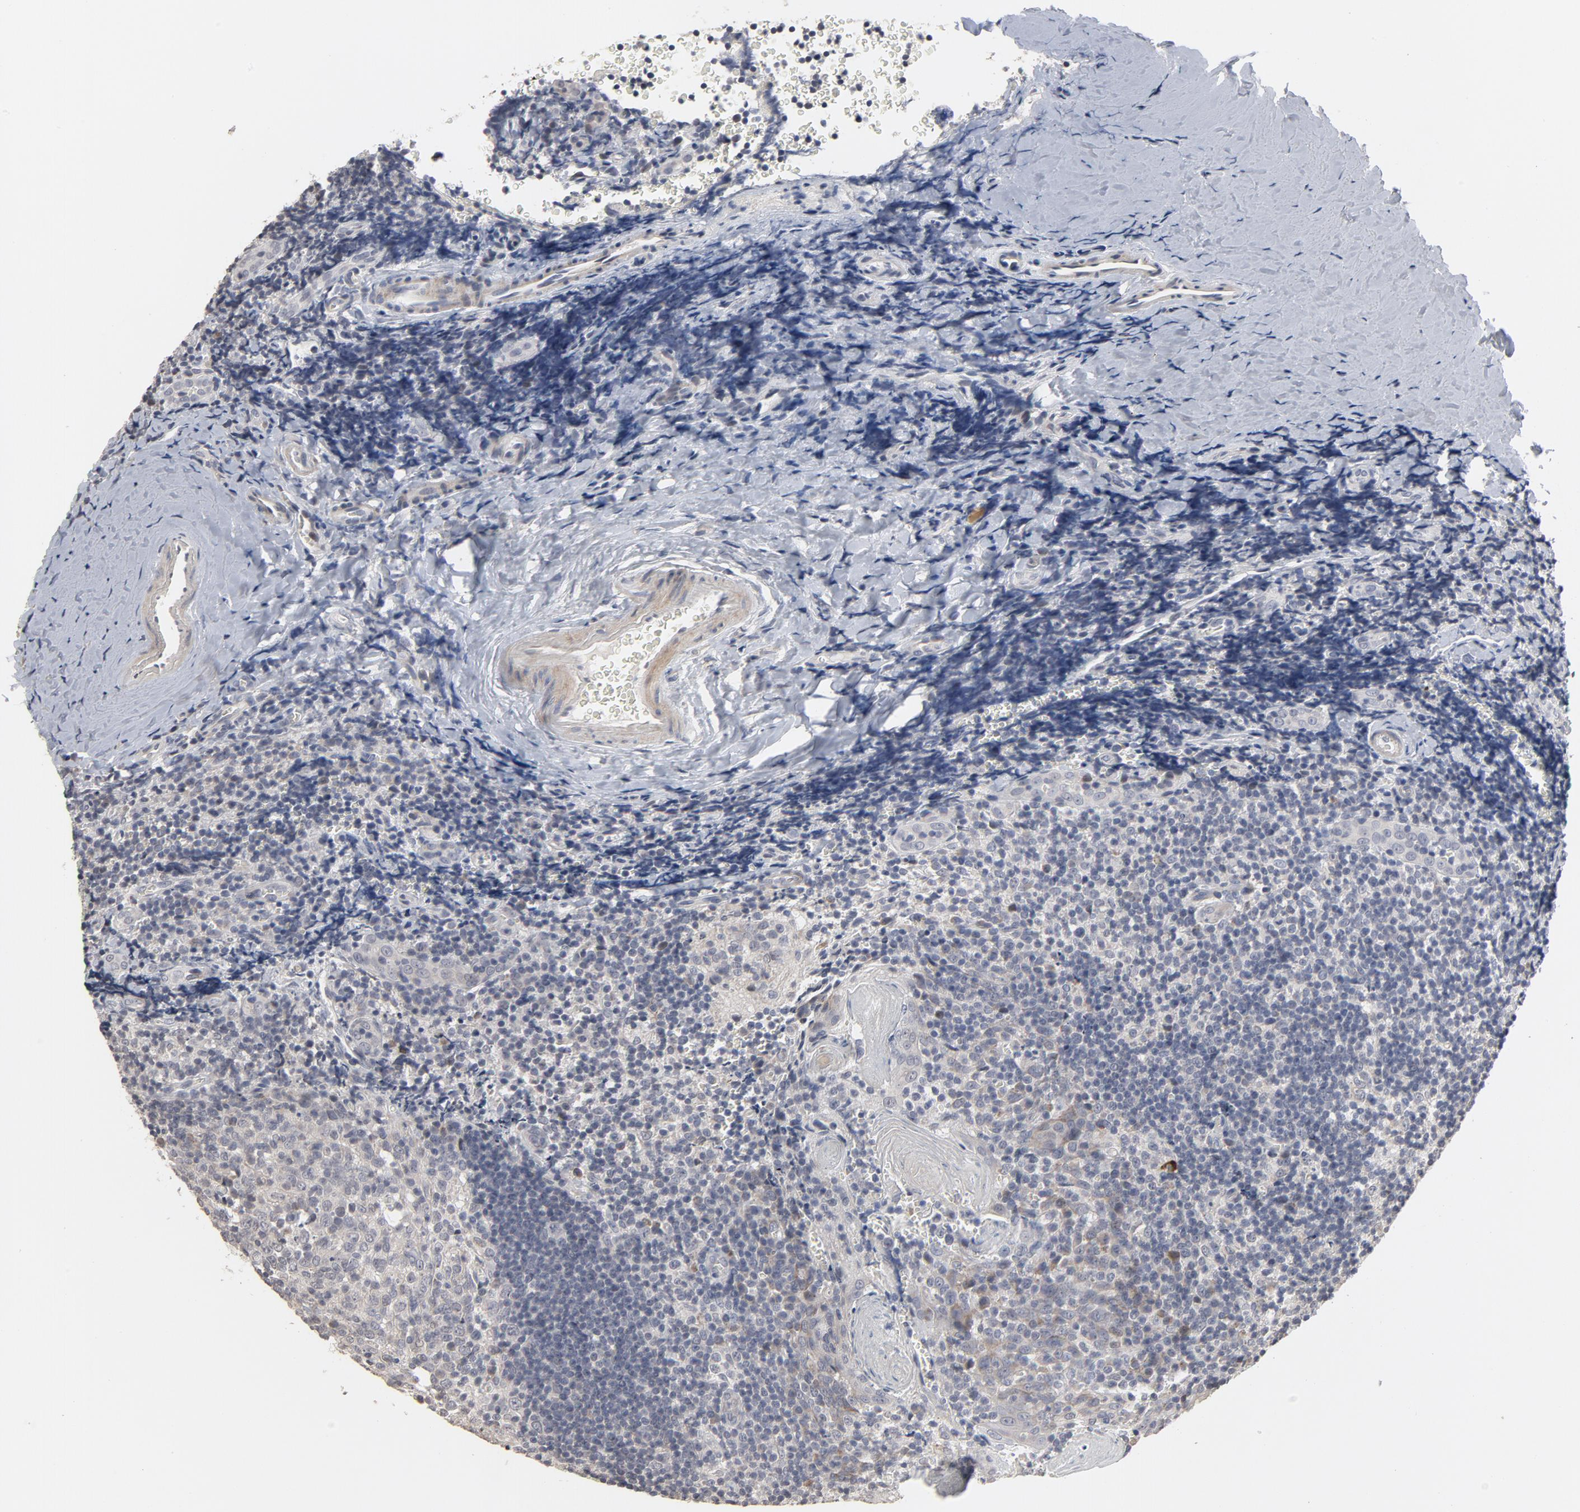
{"staining": {"intensity": "negative", "quantity": "none", "location": "none"}, "tissue": "tonsil", "cell_type": "Germinal center cells", "image_type": "normal", "snomed": [{"axis": "morphology", "description": "Normal tissue, NOS"}, {"axis": "topography", "description": "Tonsil"}], "caption": "DAB immunohistochemical staining of benign tonsil demonstrates no significant staining in germinal center cells.", "gene": "PPP1R1B", "patient": {"sex": "male", "age": 20}}